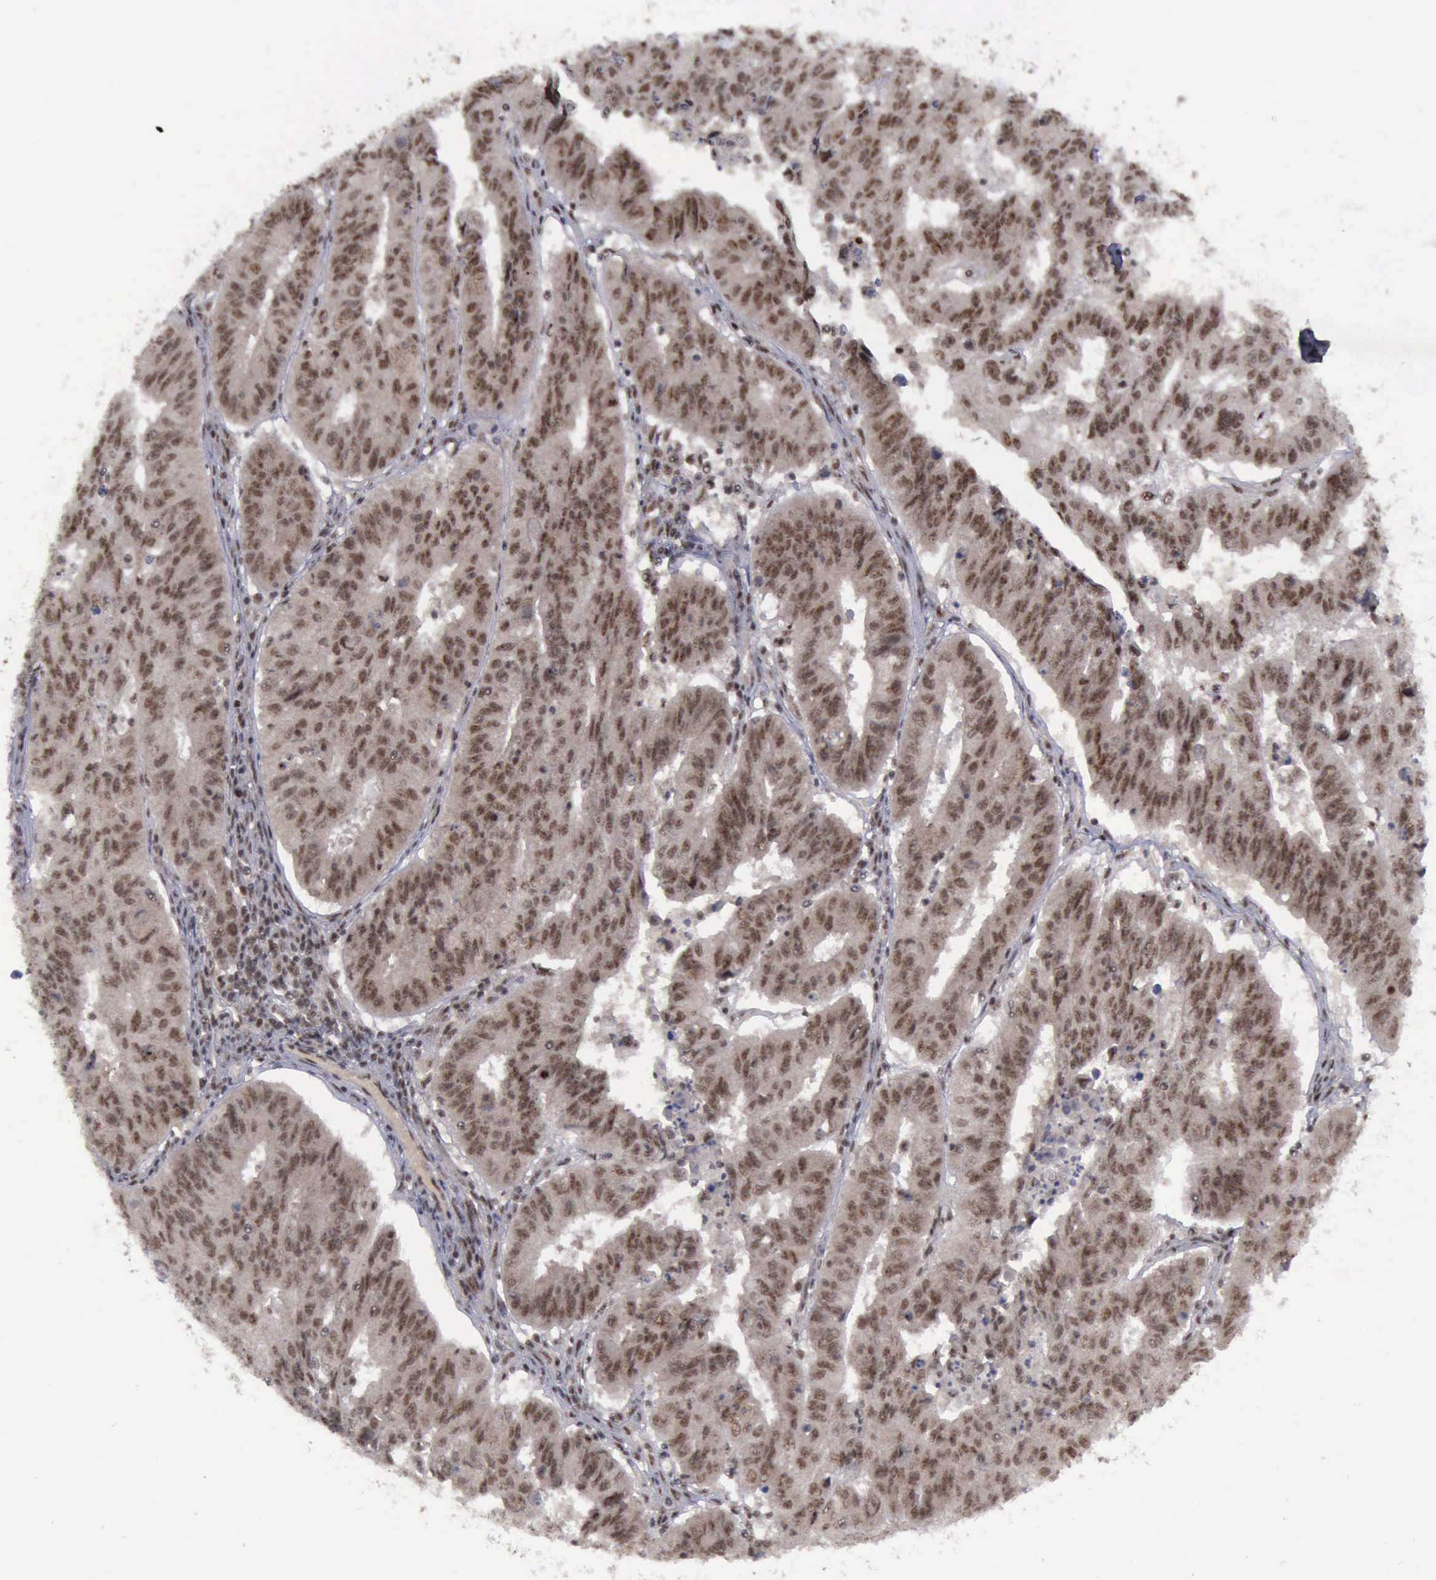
{"staining": {"intensity": "strong", "quantity": ">75%", "location": "cytoplasmic/membranous,nuclear"}, "tissue": "endometrial cancer", "cell_type": "Tumor cells", "image_type": "cancer", "snomed": [{"axis": "morphology", "description": "Adenocarcinoma, NOS"}, {"axis": "topography", "description": "Endometrium"}], "caption": "Human endometrial cancer stained with a brown dye exhibits strong cytoplasmic/membranous and nuclear positive staining in approximately >75% of tumor cells.", "gene": "ATM", "patient": {"sex": "female", "age": 42}}